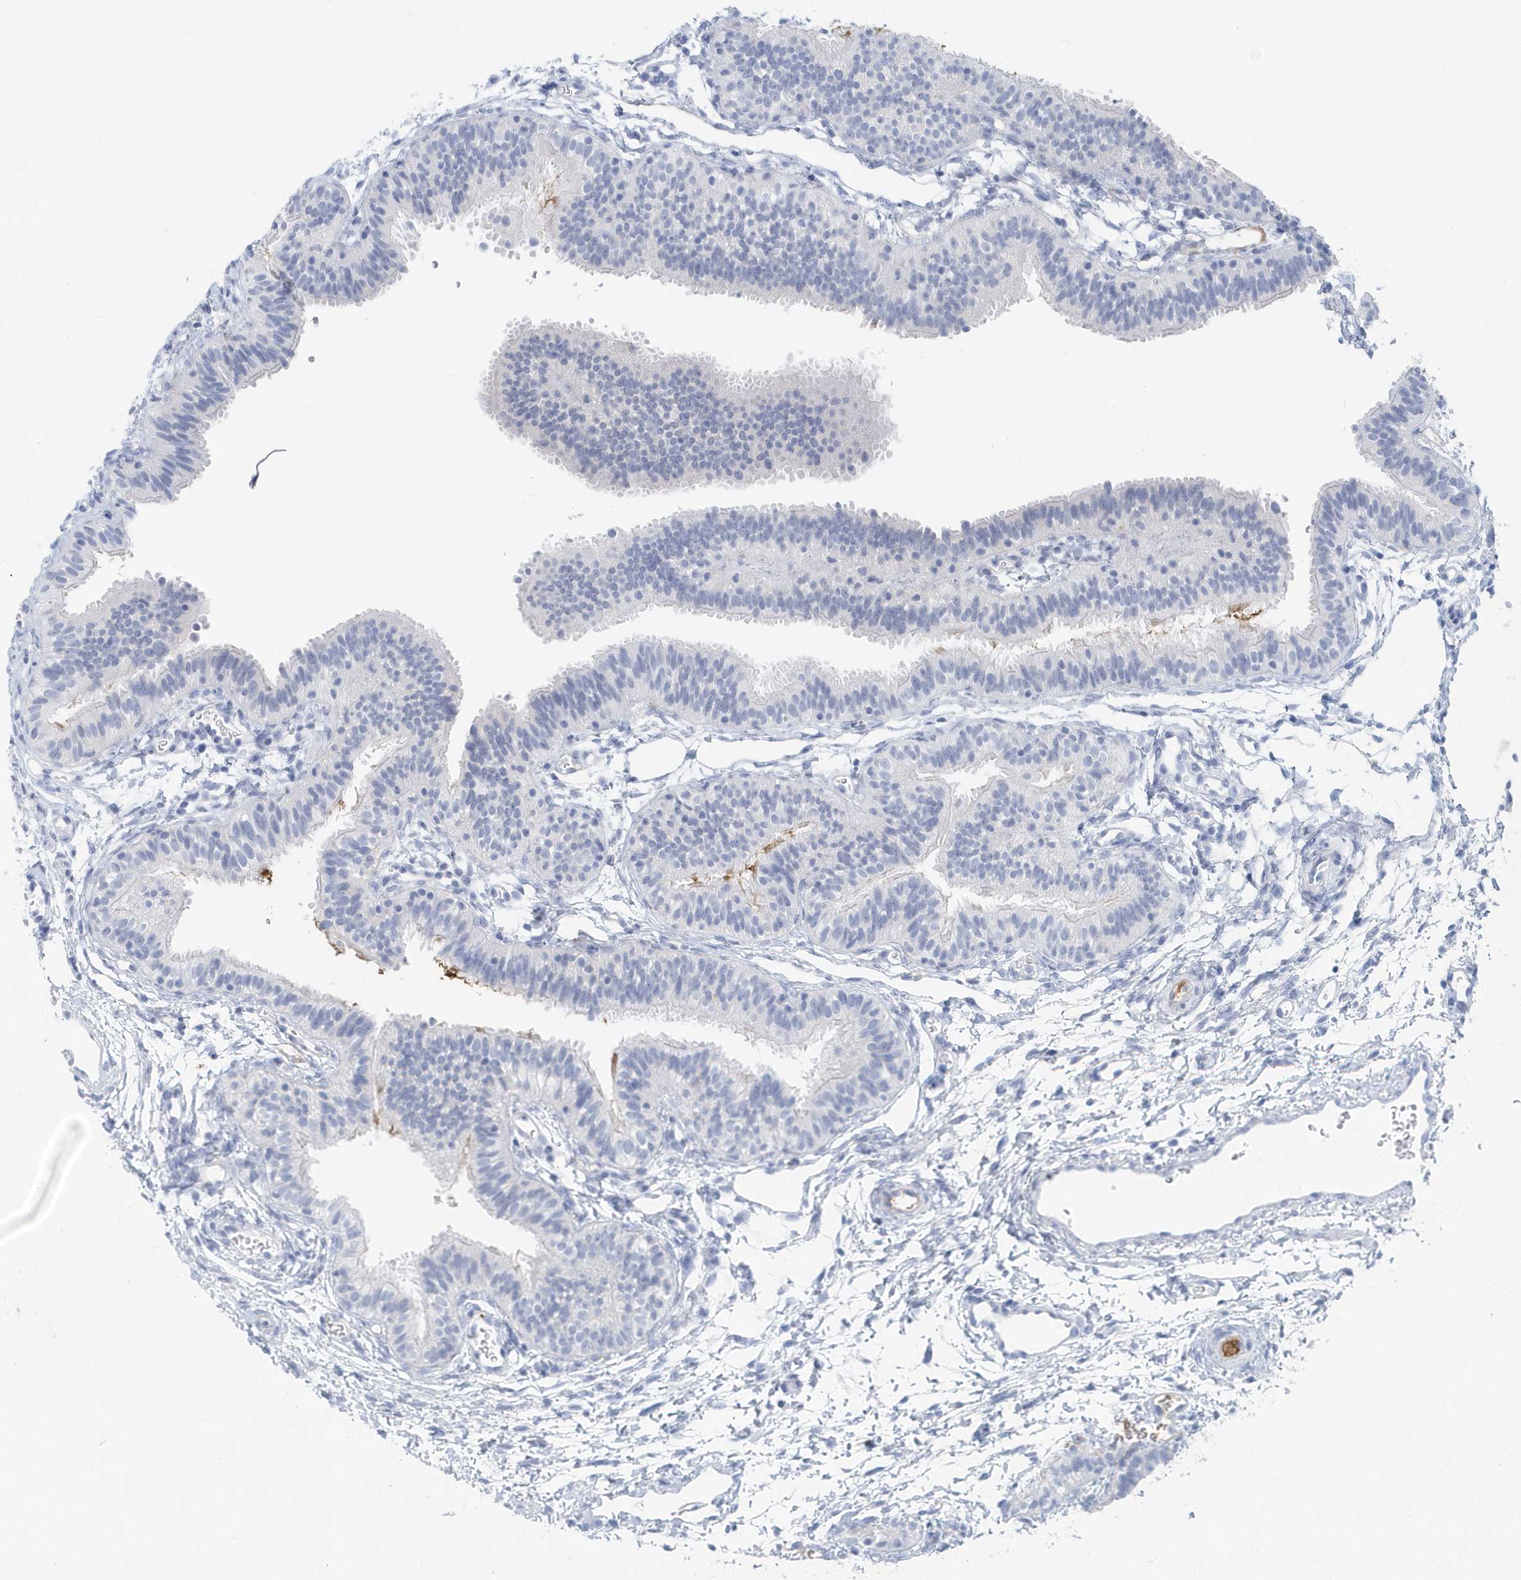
{"staining": {"intensity": "negative", "quantity": "none", "location": "none"}, "tissue": "fallopian tube", "cell_type": "Glandular cells", "image_type": "normal", "snomed": [{"axis": "morphology", "description": "Normal tissue, NOS"}, {"axis": "topography", "description": "Fallopian tube"}], "caption": "A high-resolution image shows immunohistochemistry staining of unremarkable fallopian tube, which exhibits no significant positivity in glandular cells.", "gene": "JCHAIN", "patient": {"sex": "female", "age": 35}}